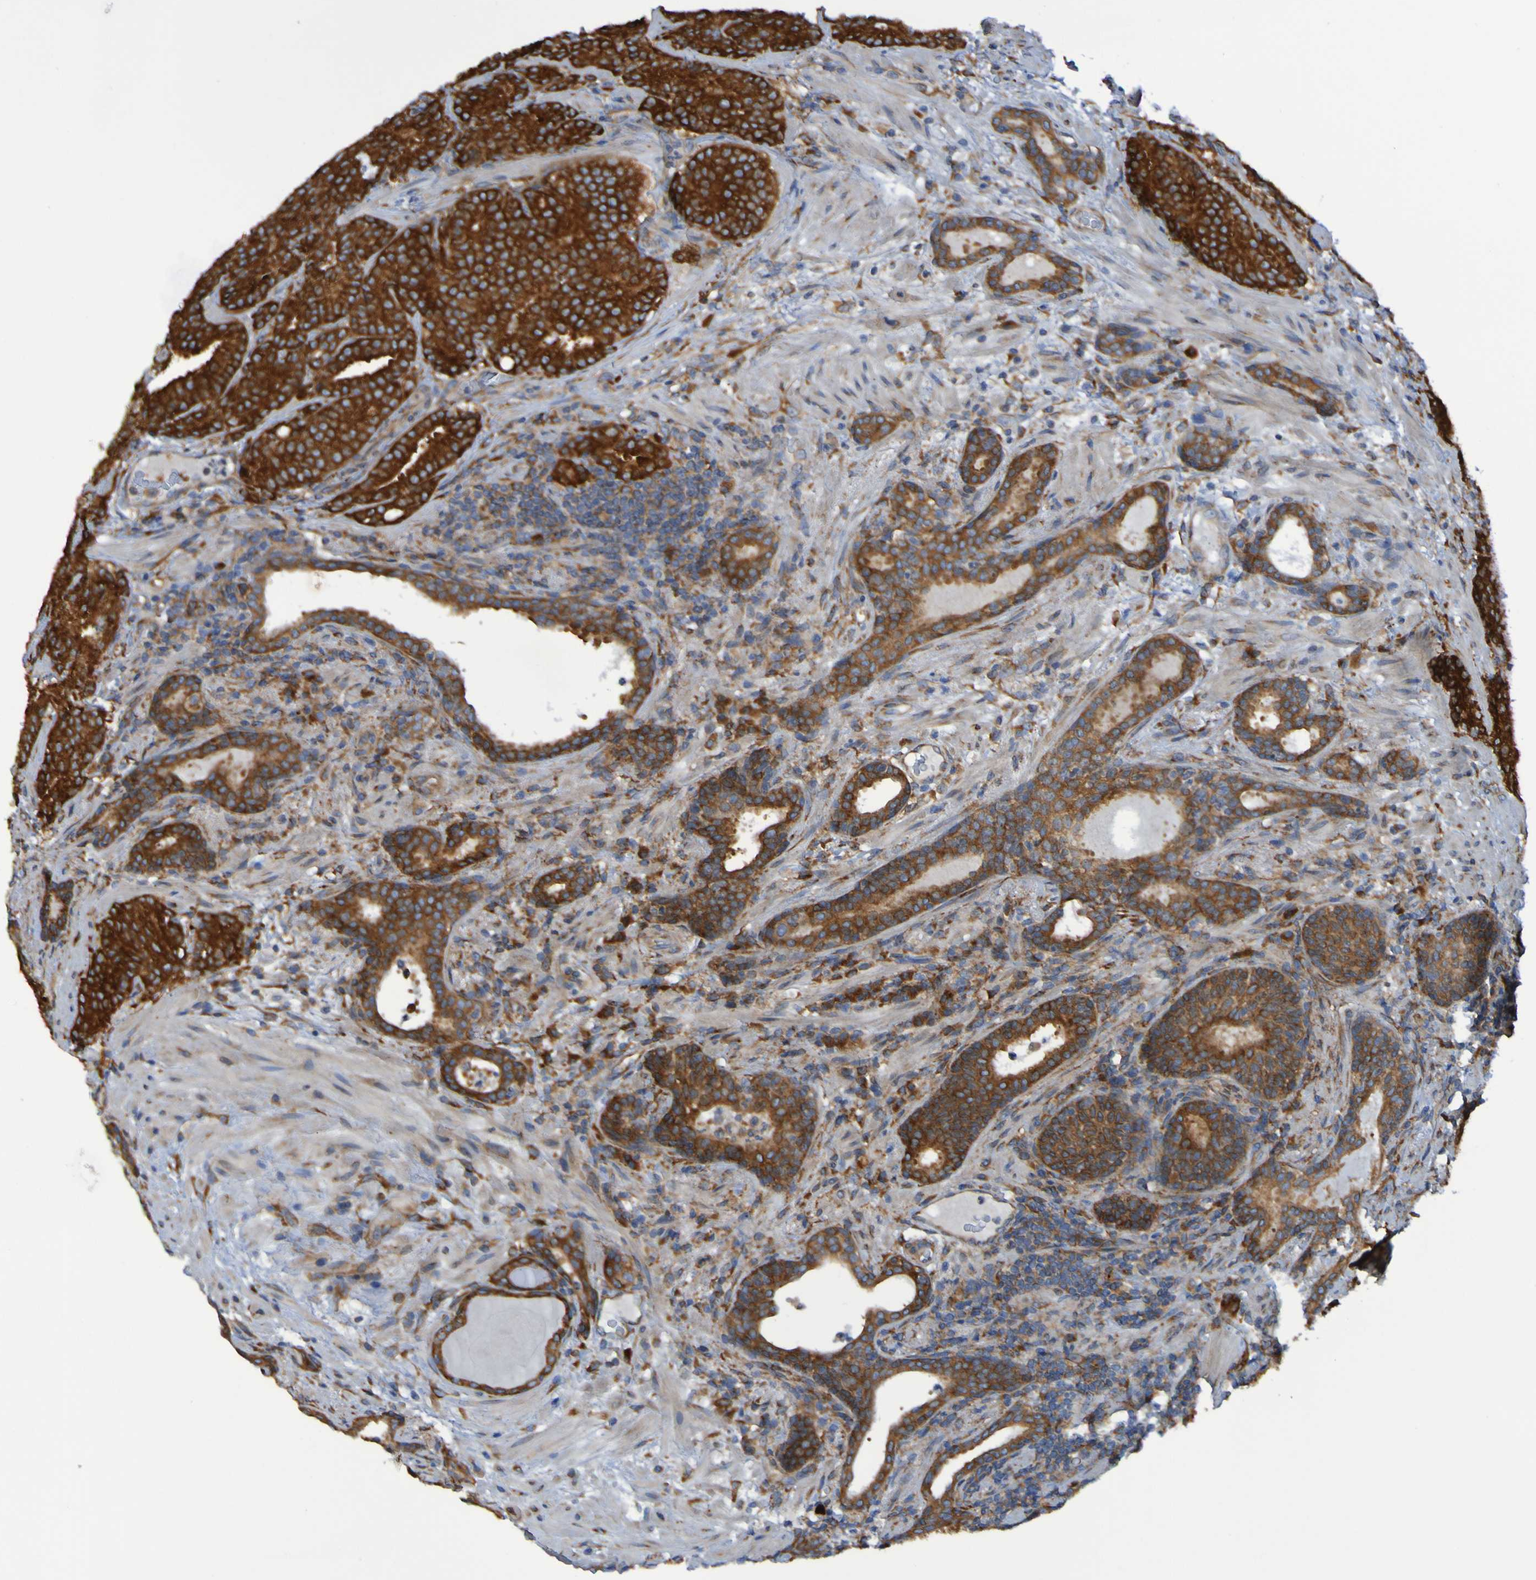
{"staining": {"intensity": "strong", "quantity": ">75%", "location": "cytoplasmic/membranous"}, "tissue": "prostate cancer", "cell_type": "Tumor cells", "image_type": "cancer", "snomed": [{"axis": "morphology", "description": "Adenocarcinoma, High grade"}, {"axis": "topography", "description": "Prostate"}], "caption": "DAB immunohistochemical staining of human prostate high-grade adenocarcinoma reveals strong cytoplasmic/membranous protein expression in approximately >75% of tumor cells.", "gene": "FKBP3", "patient": {"sex": "male", "age": 61}}